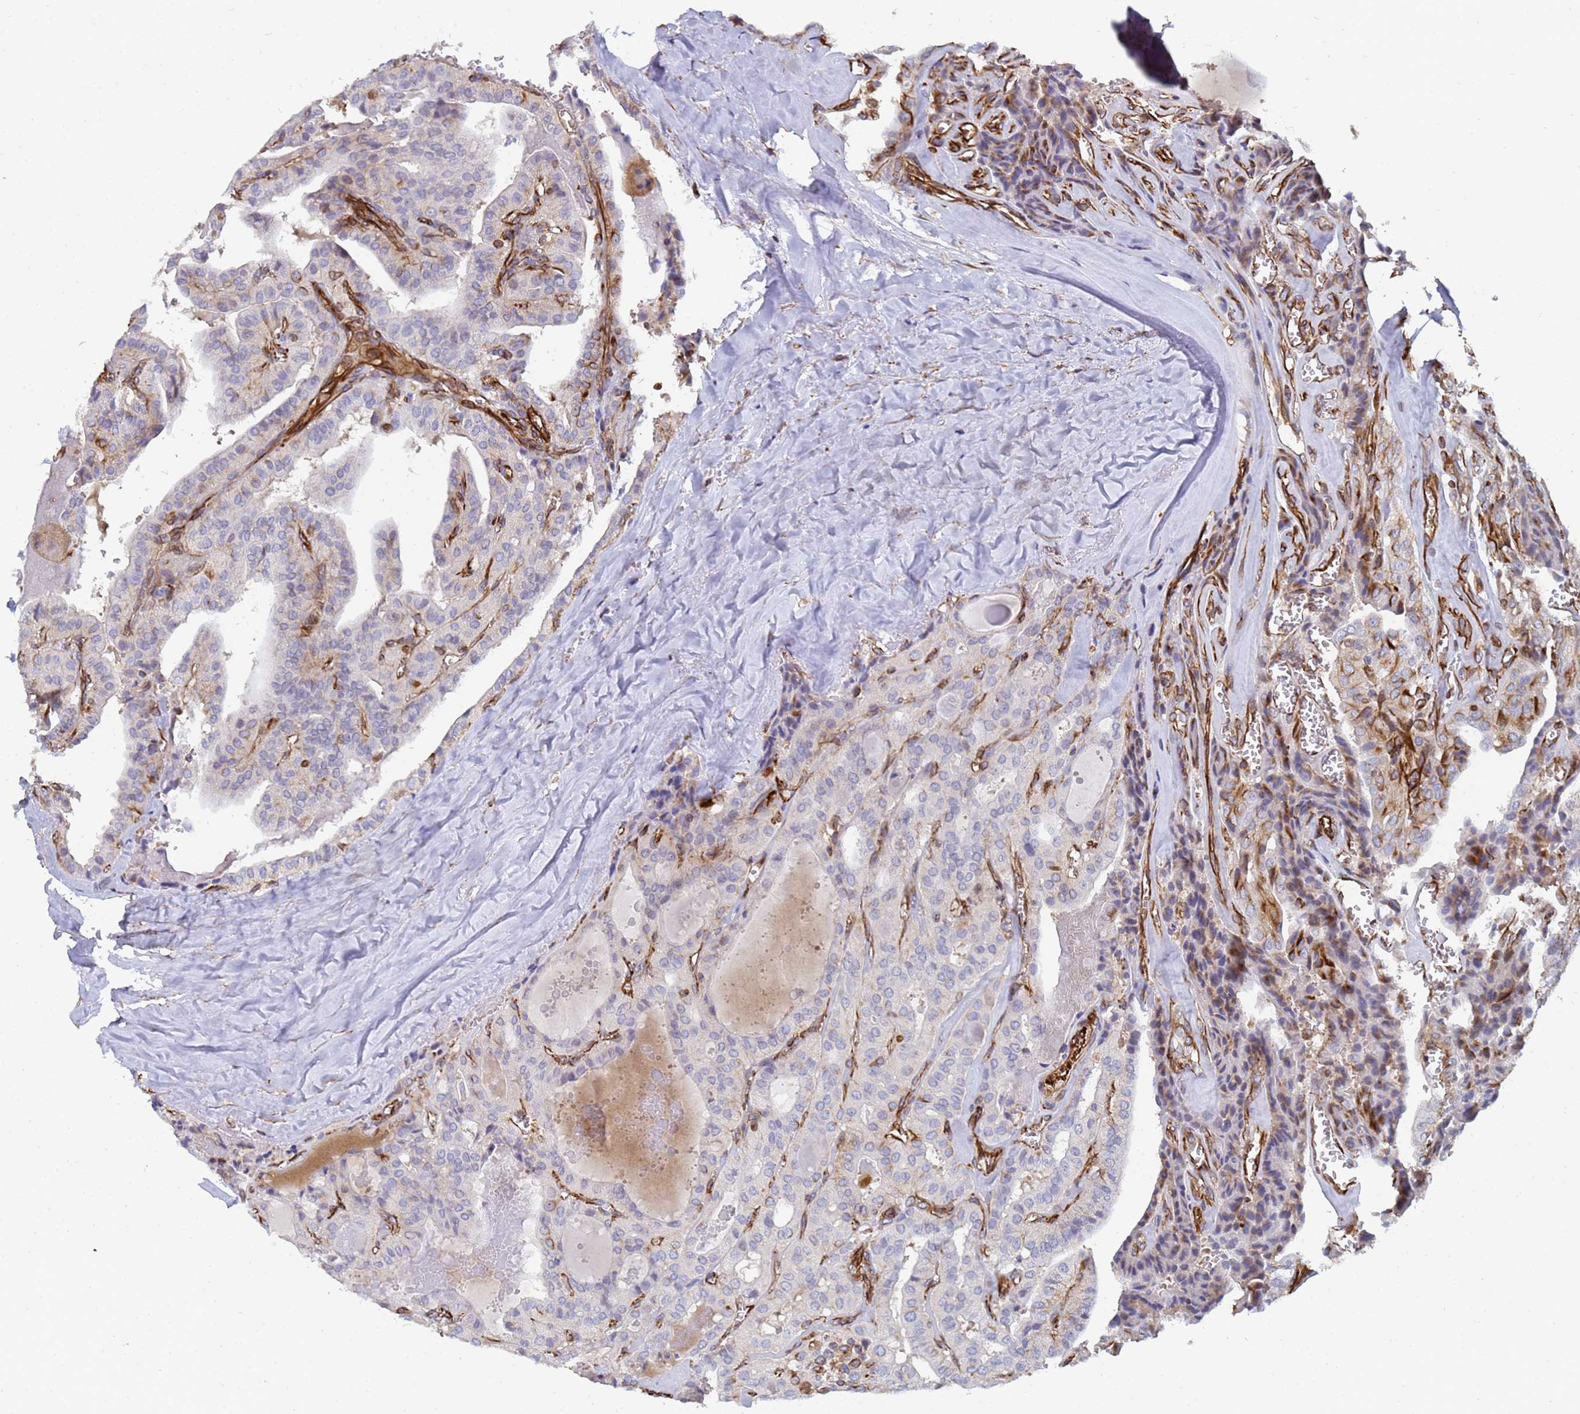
{"staining": {"intensity": "negative", "quantity": "none", "location": "none"}, "tissue": "thyroid cancer", "cell_type": "Tumor cells", "image_type": "cancer", "snomed": [{"axis": "morphology", "description": "Papillary adenocarcinoma, NOS"}, {"axis": "topography", "description": "Thyroid gland"}], "caption": "Thyroid cancer (papillary adenocarcinoma) was stained to show a protein in brown. There is no significant expression in tumor cells.", "gene": "SYT13", "patient": {"sex": "male", "age": 52}}